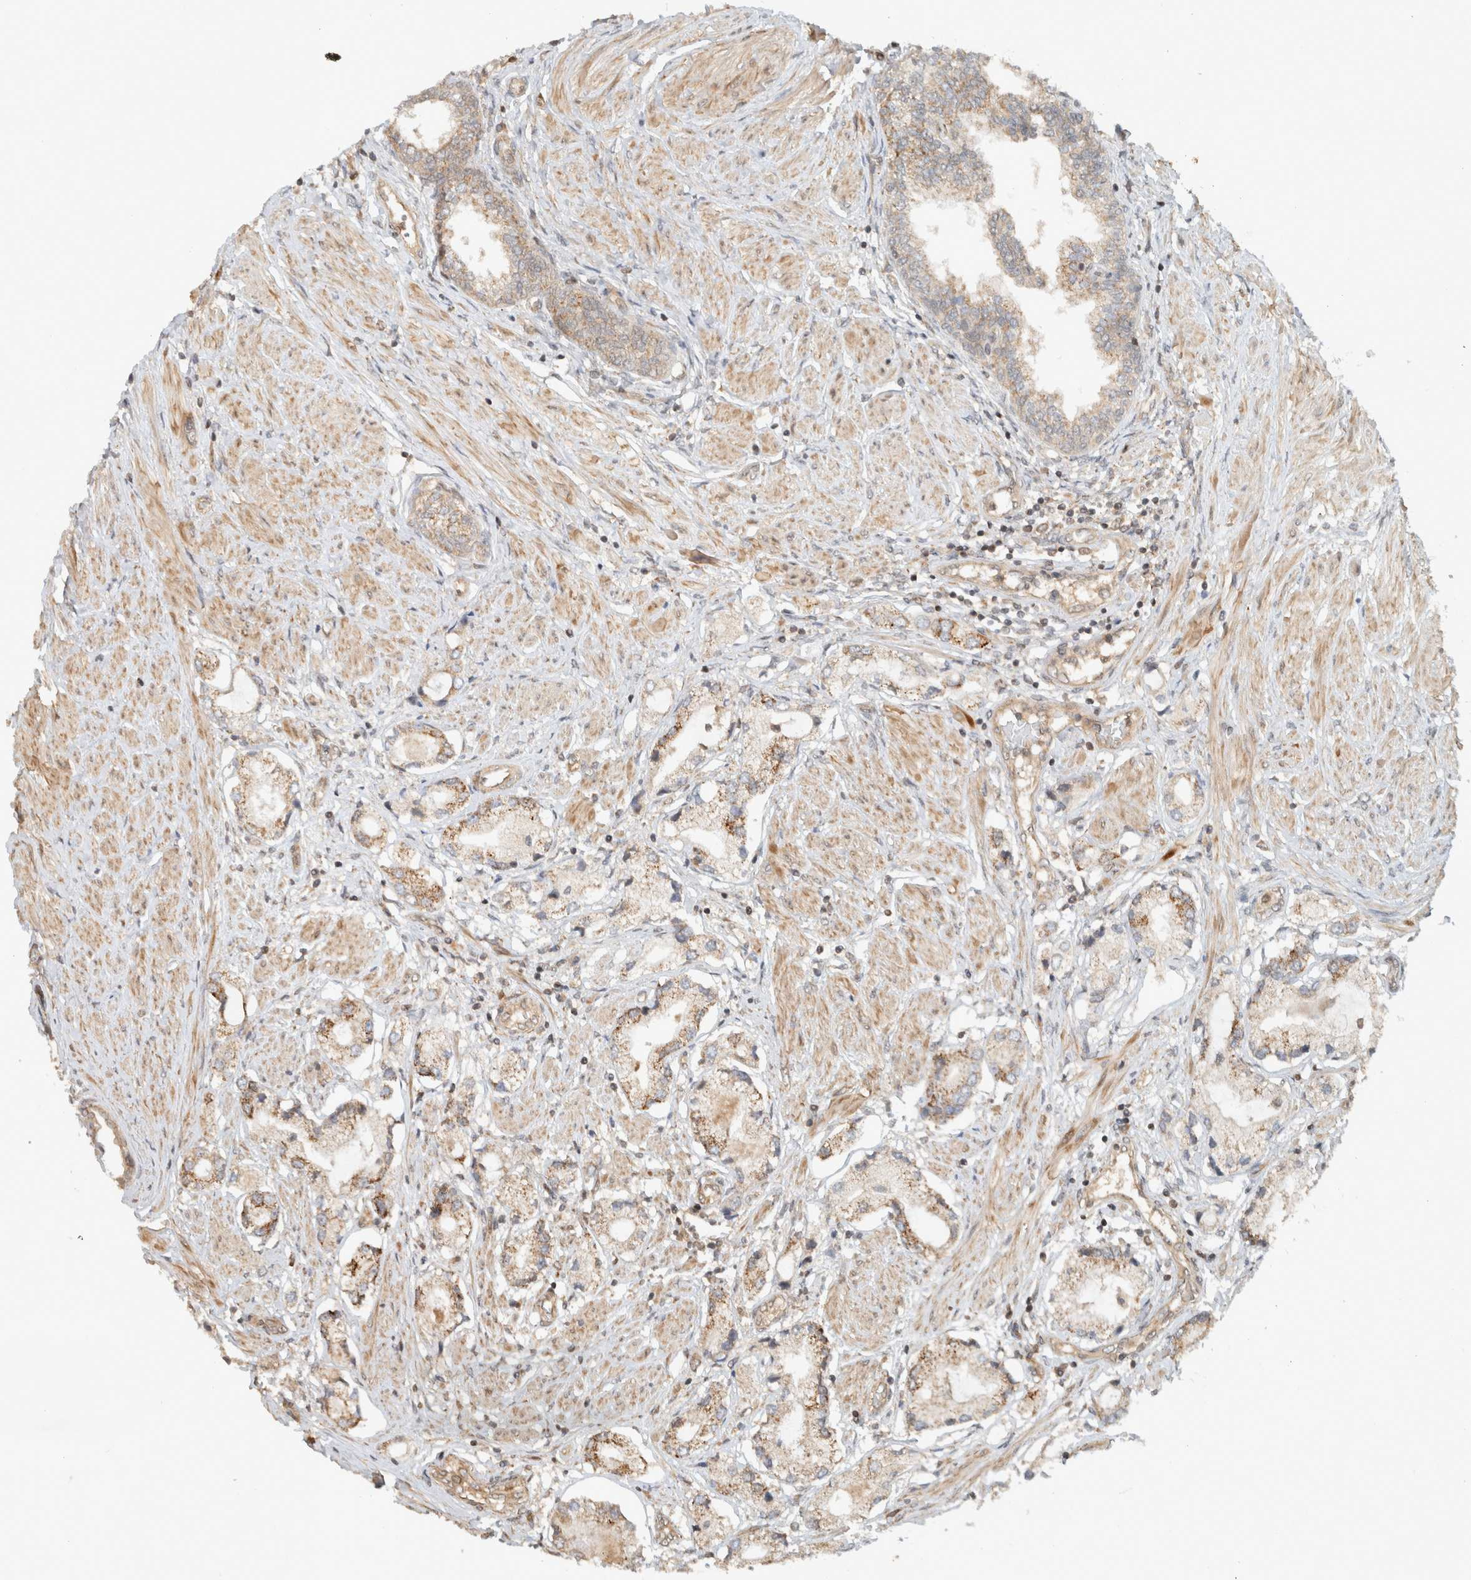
{"staining": {"intensity": "weak", "quantity": ">75%", "location": "cytoplasmic/membranous"}, "tissue": "prostate cancer", "cell_type": "Tumor cells", "image_type": "cancer", "snomed": [{"axis": "morphology", "description": "Adenocarcinoma, Low grade"}, {"axis": "topography", "description": "Prostate"}], "caption": "The immunohistochemical stain labels weak cytoplasmic/membranous expression in tumor cells of low-grade adenocarcinoma (prostate) tissue.", "gene": "CAAP1", "patient": {"sex": "male", "age": 71}}